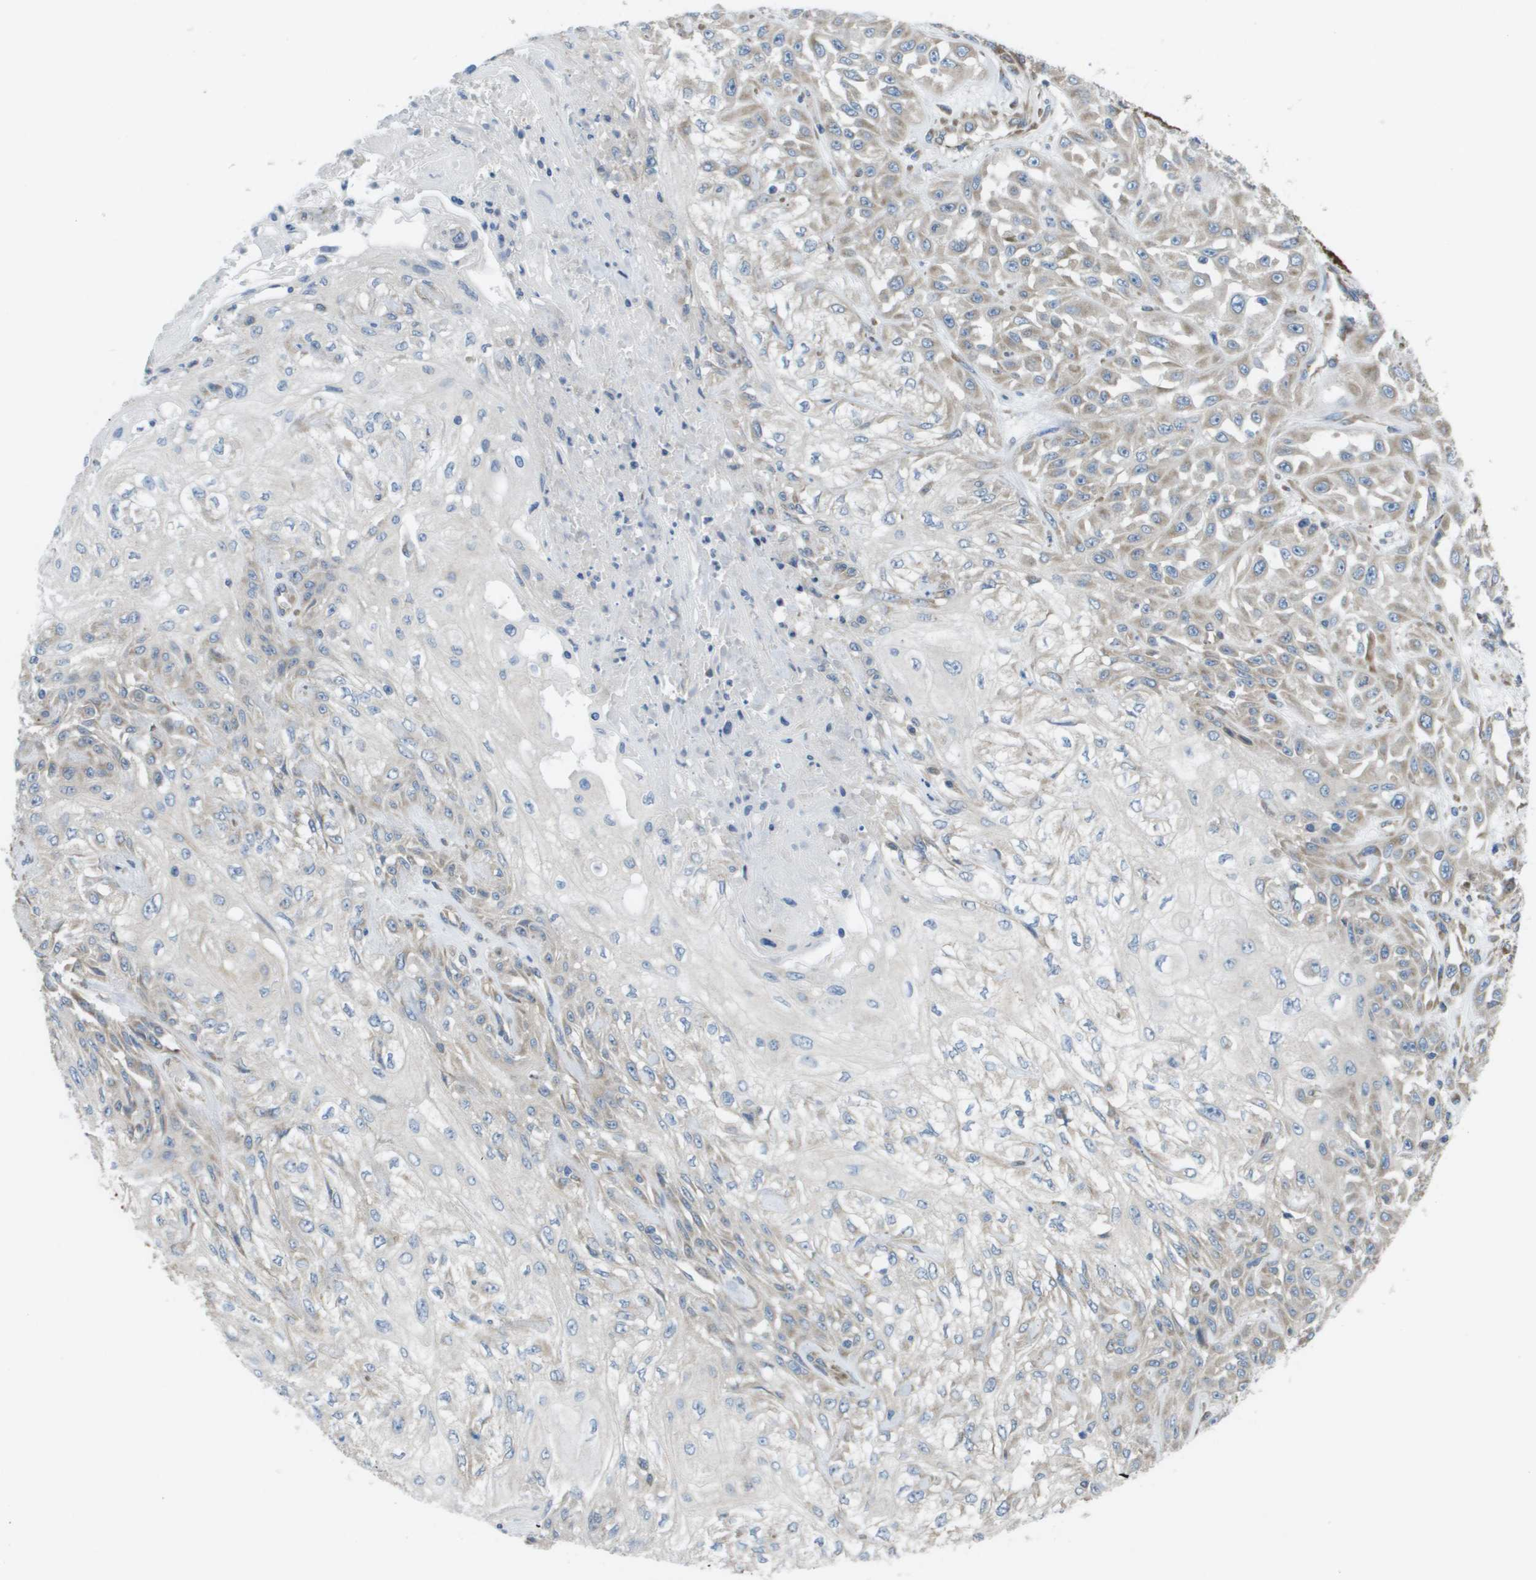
{"staining": {"intensity": "weak", "quantity": "25%-75%", "location": "cytoplasmic/membranous"}, "tissue": "skin cancer", "cell_type": "Tumor cells", "image_type": "cancer", "snomed": [{"axis": "morphology", "description": "Squamous cell carcinoma, NOS"}, {"axis": "morphology", "description": "Squamous cell carcinoma, metastatic, NOS"}, {"axis": "topography", "description": "Skin"}, {"axis": "topography", "description": "Lymph node"}], "caption": "A histopathology image of human skin cancer stained for a protein shows weak cytoplasmic/membranous brown staining in tumor cells.", "gene": "CLCN2", "patient": {"sex": "male", "age": 75}}